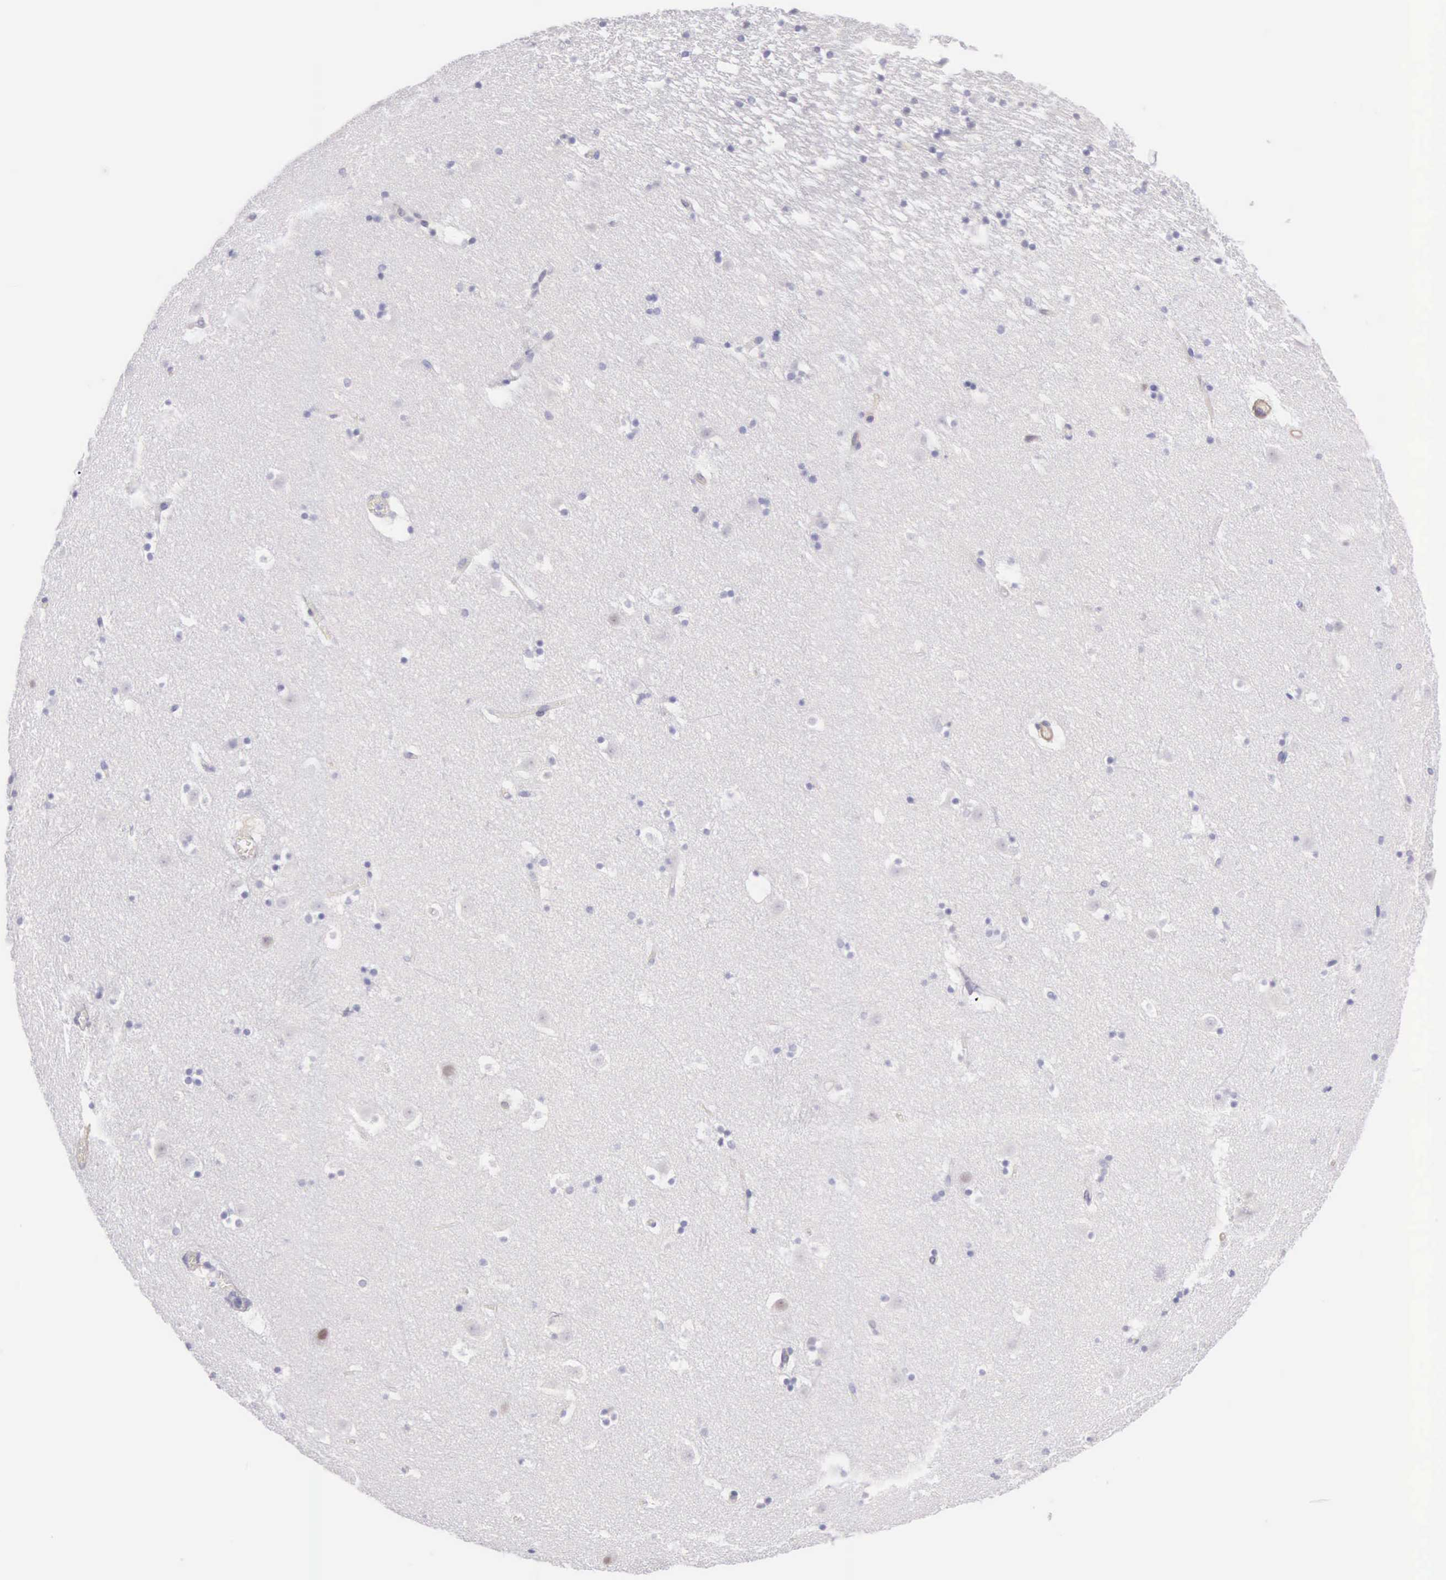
{"staining": {"intensity": "weak", "quantity": "<25%", "location": "nuclear"}, "tissue": "caudate", "cell_type": "Glial cells", "image_type": "normal", "snomed": [{"axis": "morphology", "description": "Normal tissue, NOS"}, {"axis": "topography", "description": "Lateral ventricle wall"}], "caption": "Immunohistochemical staining of benign human caudate demonstrates no significant staining in glial cells.", "gene": "ARFGAP3", "patient": {"sex": "male", "age": 45}}